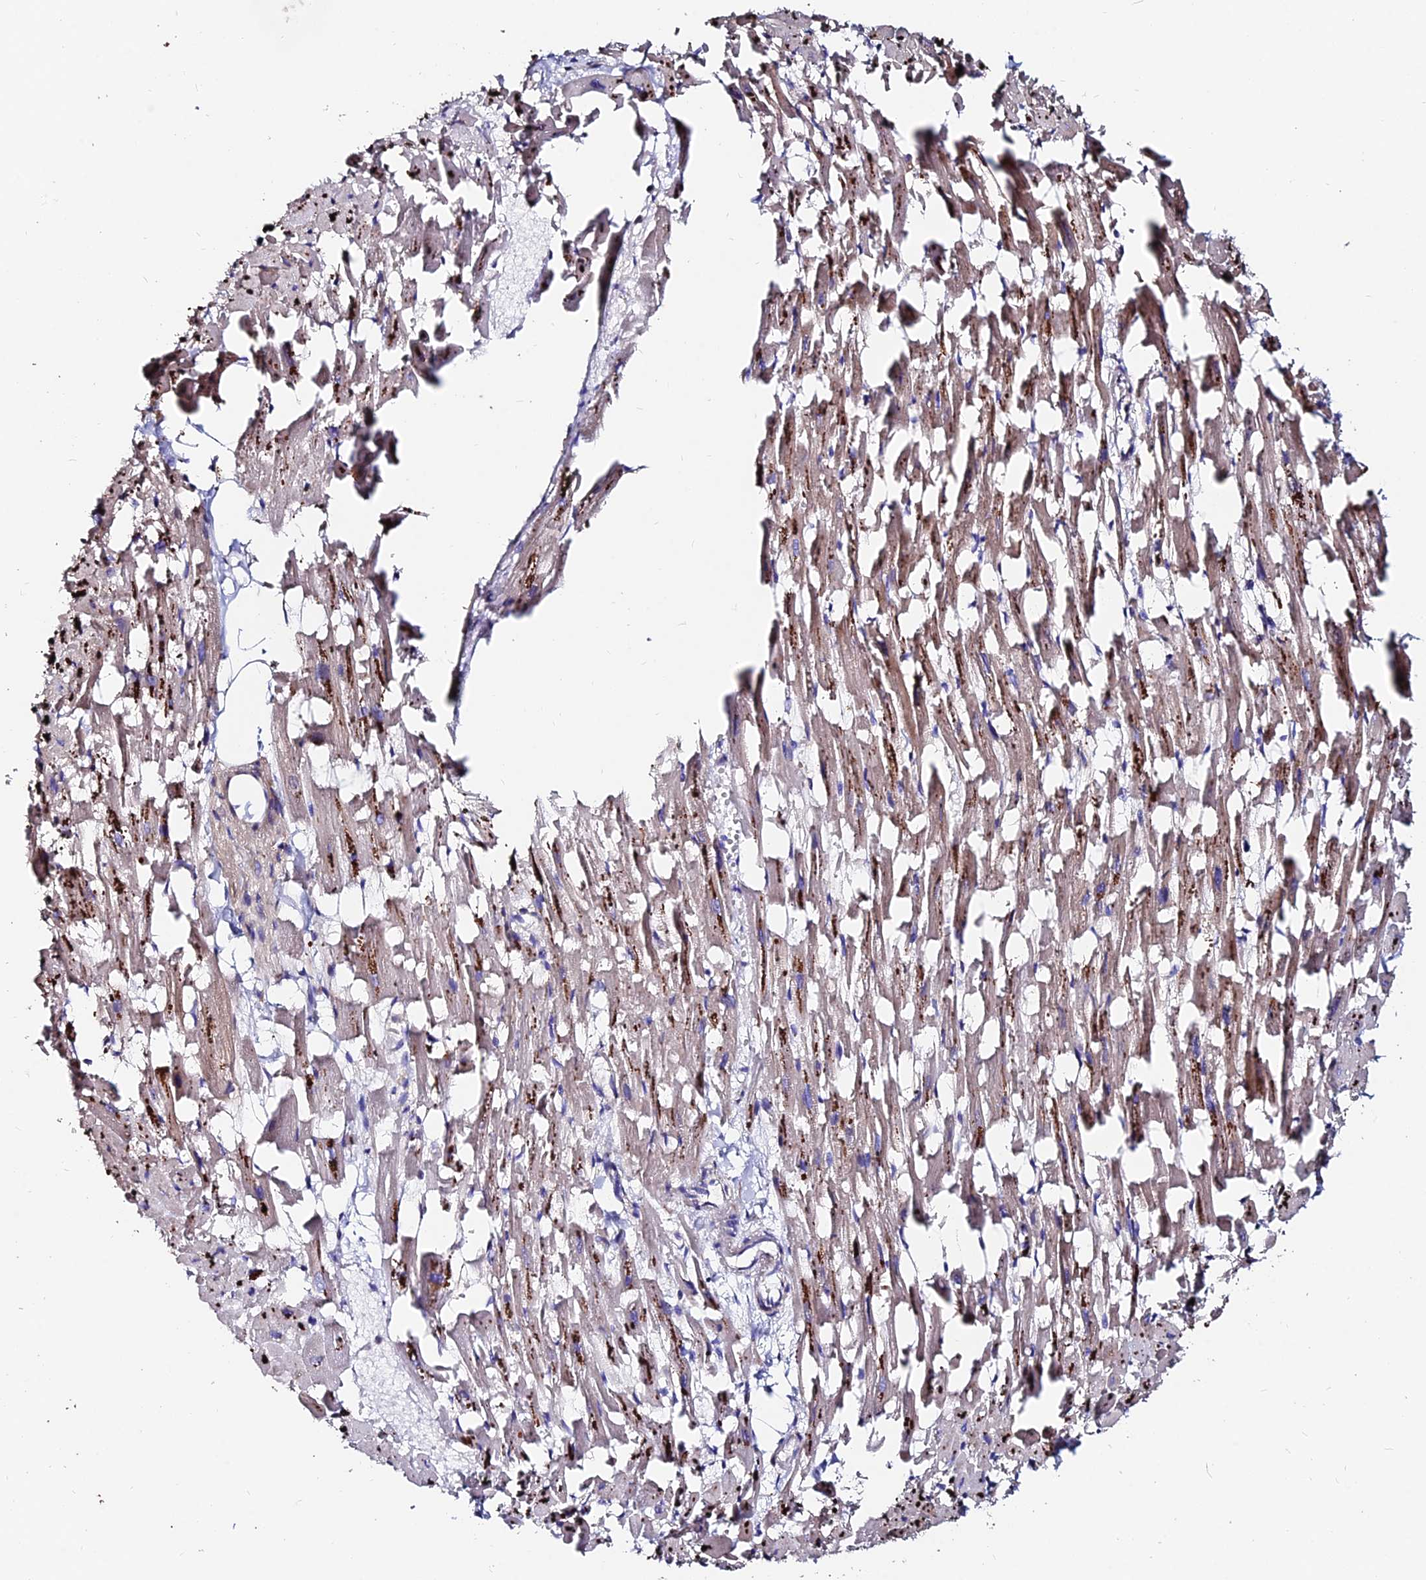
{"staining": {"intensity": "weak", "quantity": "25%-75%", "location": "cytoplasmic/membranous"}, "tissue": "heart muscle", "cell_type": "Cardiomyocytes", "image_type": "normal", "snomed": [{"axis": "morphology", "description": "Normal tissue, NOS"}, {"axis": "topography", "description": "Heart"}], "caption": "A brown stain labels weak cytoplasmic/membranous expression of a protein in cardiomyocytes of unremarkable human heart muscle. Using DAB (3,3'-diaminobenzidine) (brown) and hematoxylin (blue) stains, captured at high magnification using brightfield microscopy.", "gene": "ACTR5", "patient": {"sex": "female", "age": 64}}